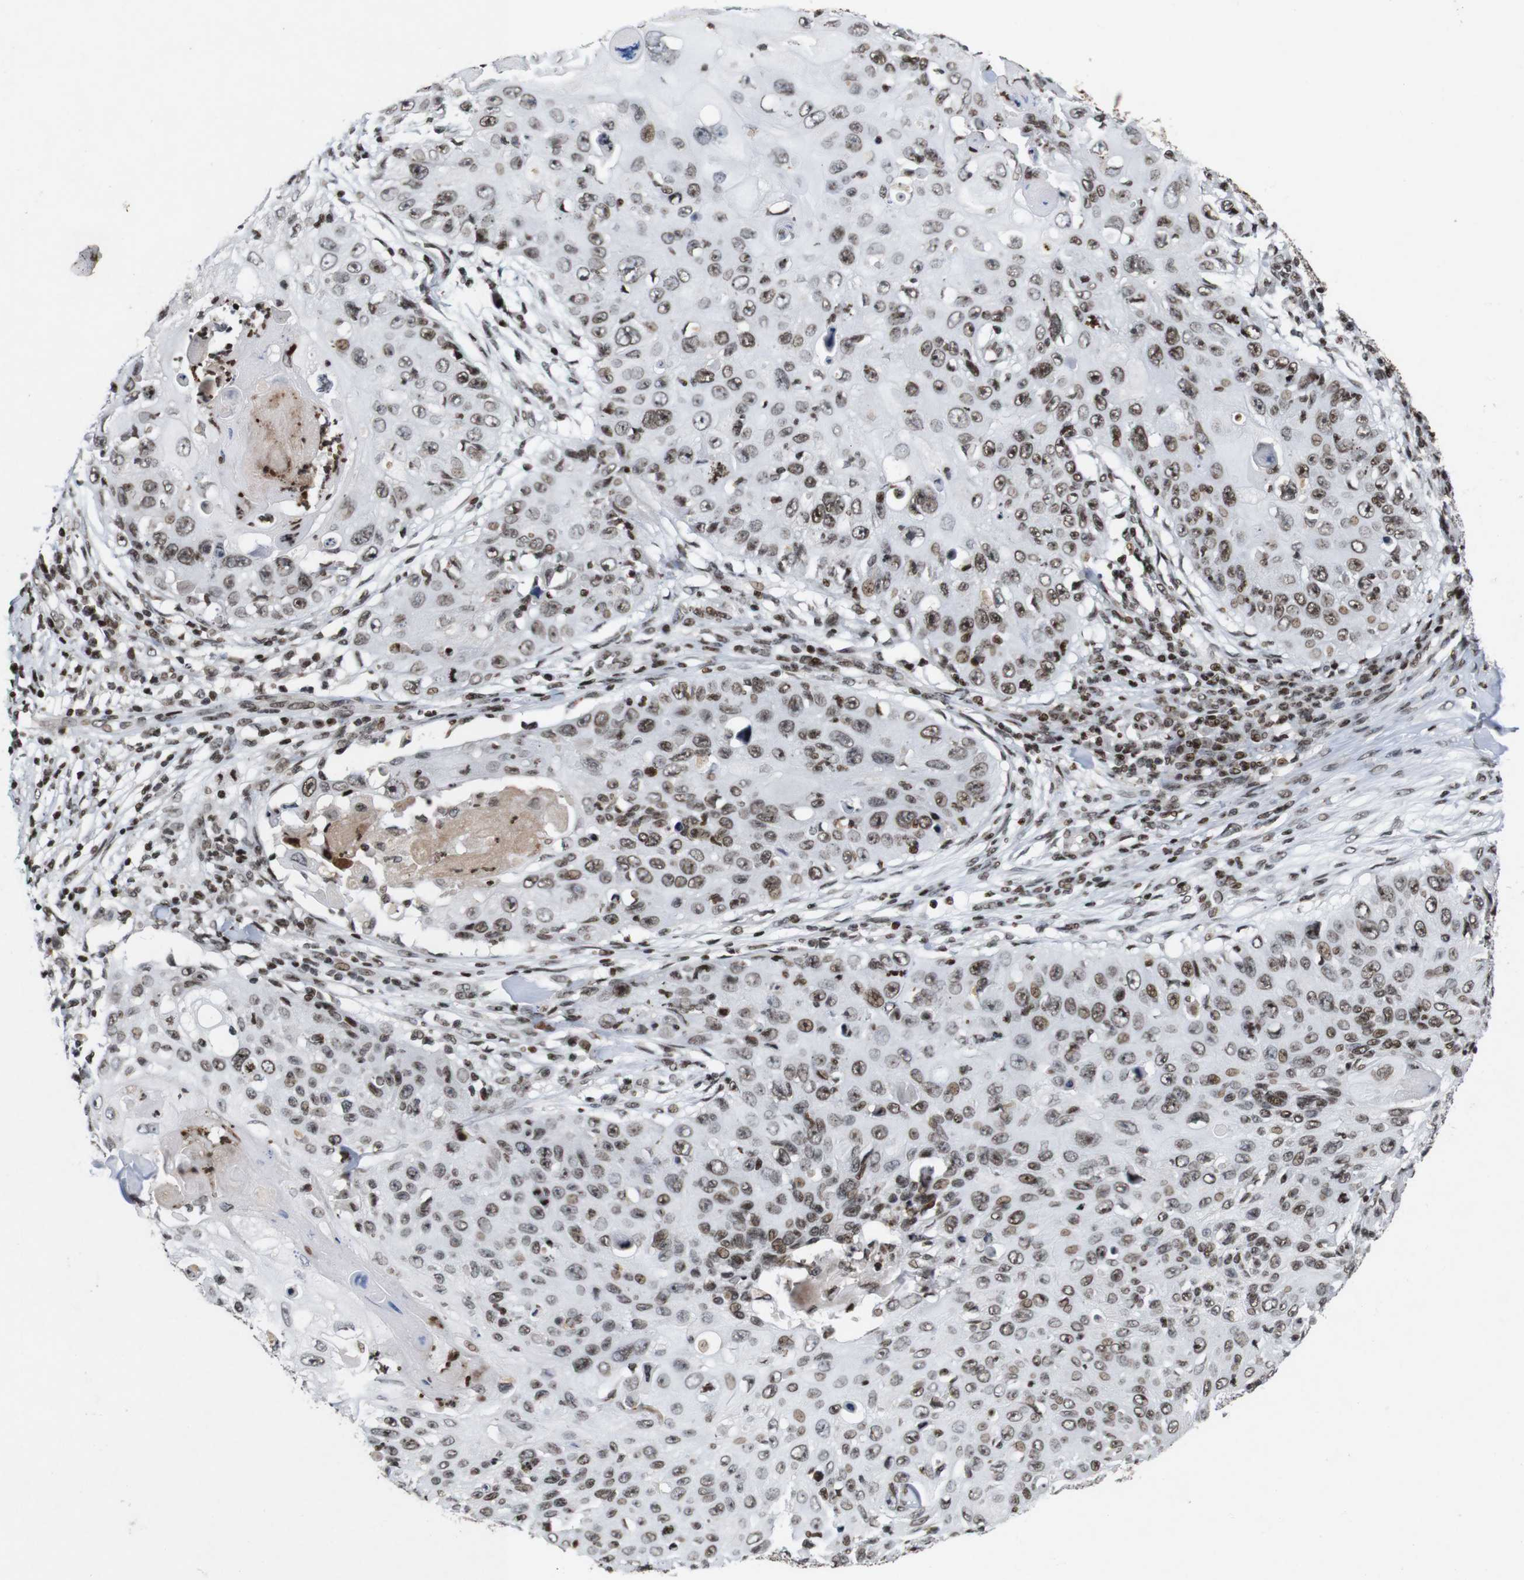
{"staining": {"intensity": "moderate", "quantity": ">75%", "location": "nuclear"}, "tissue": "skin cancer", "cell_type": "Tumor cells", "image_type": "cancer", "snomed": [{"axis": "morphology", "description": "Squamous cell carcinoma, NOS"}, {"axis": "topography", "description": "Skin"}], "caption": "Immunohistochemistry (IHC) photomicrograph of neoplastic tissue: skin cancer (squamous cell carcinoma) stained using immunohistochemistry (IHC) demonstrates medium levels of moderate protein expression localized specifically in the nuclear of tumor cells, appearing as a nuclear brown color.", "gene": "MAGEH1", "patient": {"sex": "male", "age": 86}}